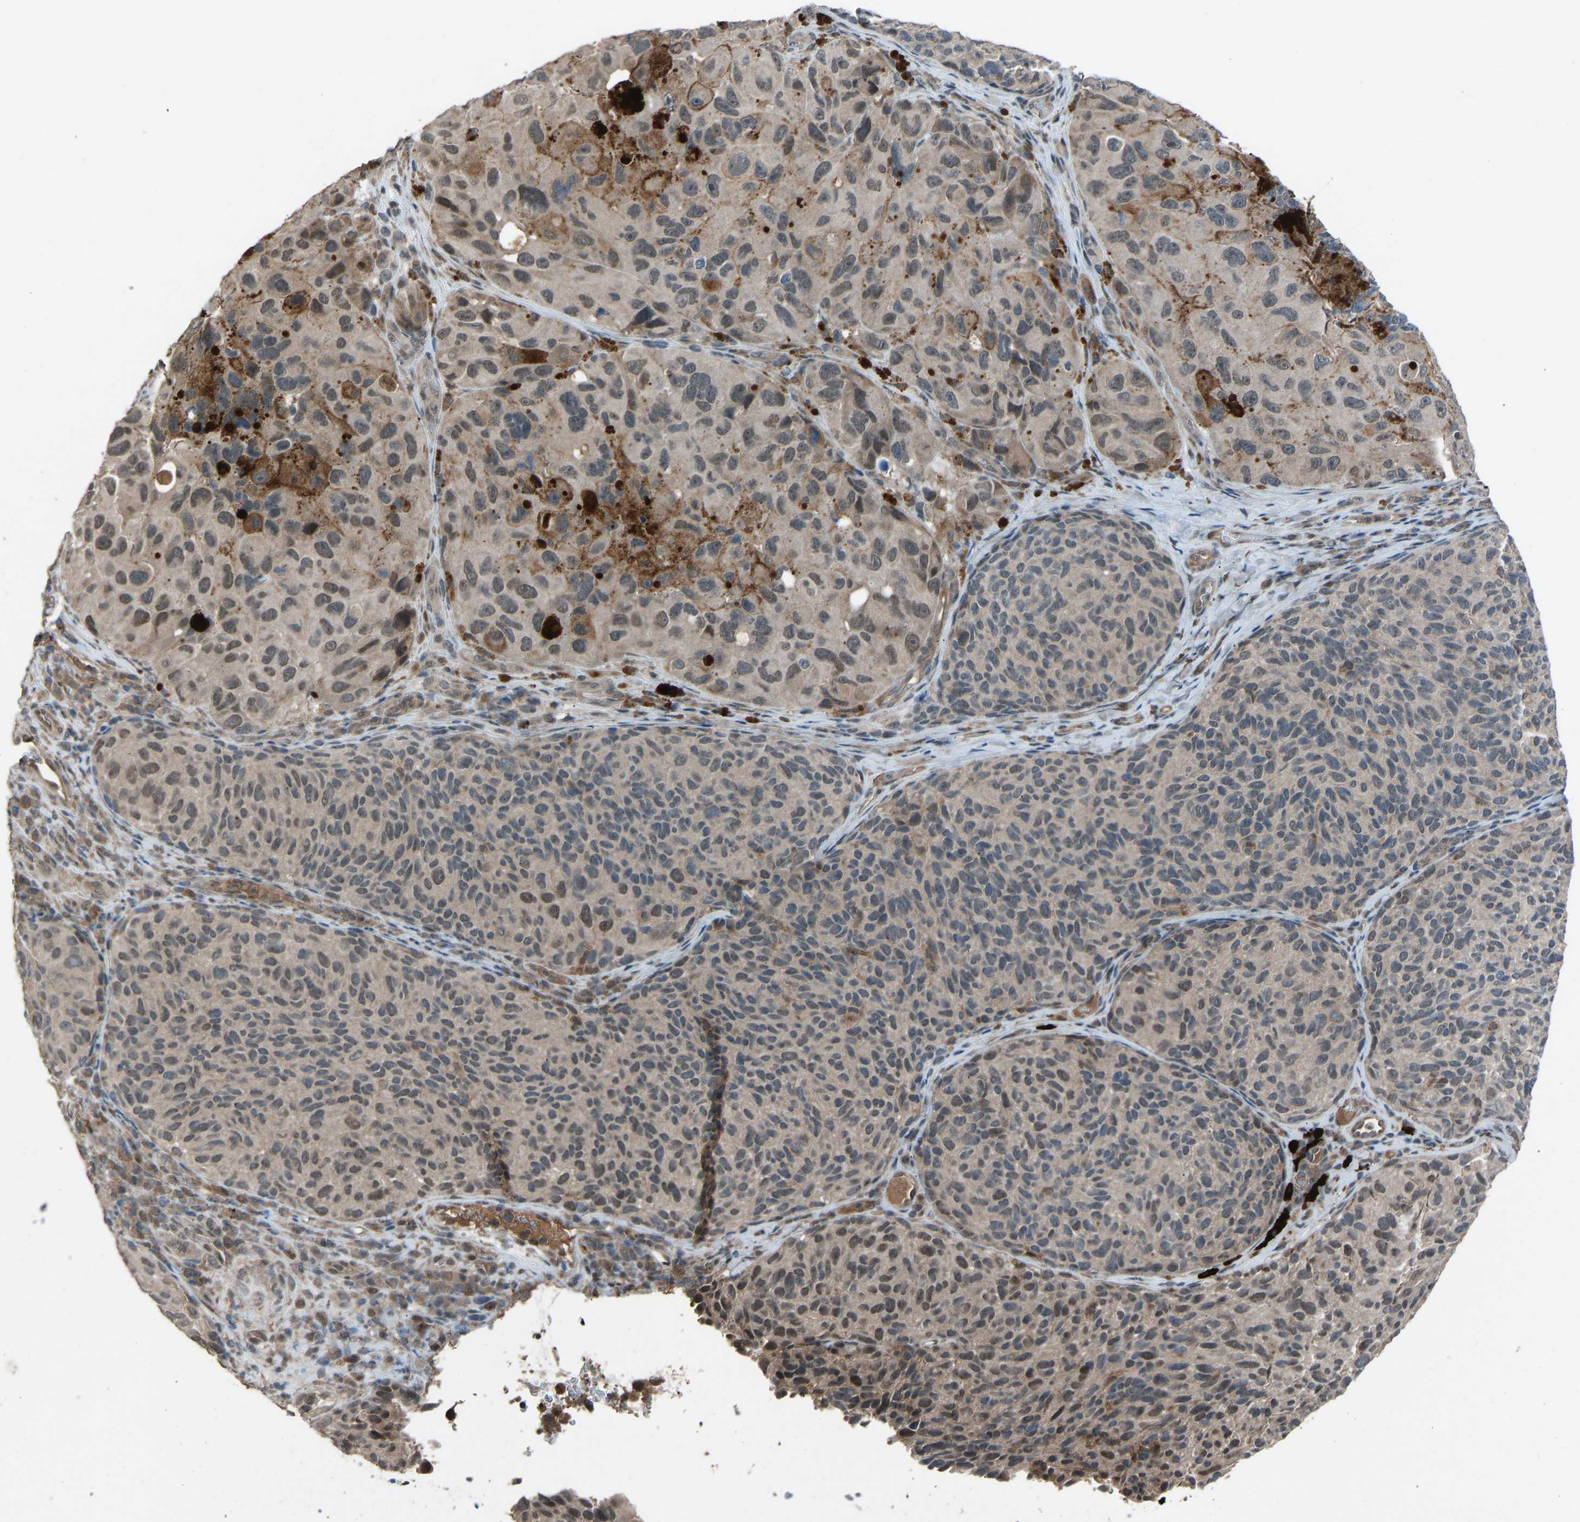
{"staining": {"intensity": "weak", "quantity": "25%-75%", "location": "cytoplasmic/membranous,nuclear"}, "tissue": "melanoma", "cell_type": "Tumor cells", "image_type": "cancer", "snomed": [{"axis": "morphology", "description": "Malignant melanoma, NOS"}, {"axis": "topography", "description": "Skin"}], "caption": "Immunohistochemistry photomicrograph of neoplastic tissue: human melanoma stained using immunohistochemistry displays low levels of weak protein expression localized specifically in the cytoplasmic/membranous and nuclear of tumor cells, appearing as a cytoplasmic/membranous and nuclear brown color.", "gene": "SLC43A1", "patient": {"sex": "female", "age": 73}}